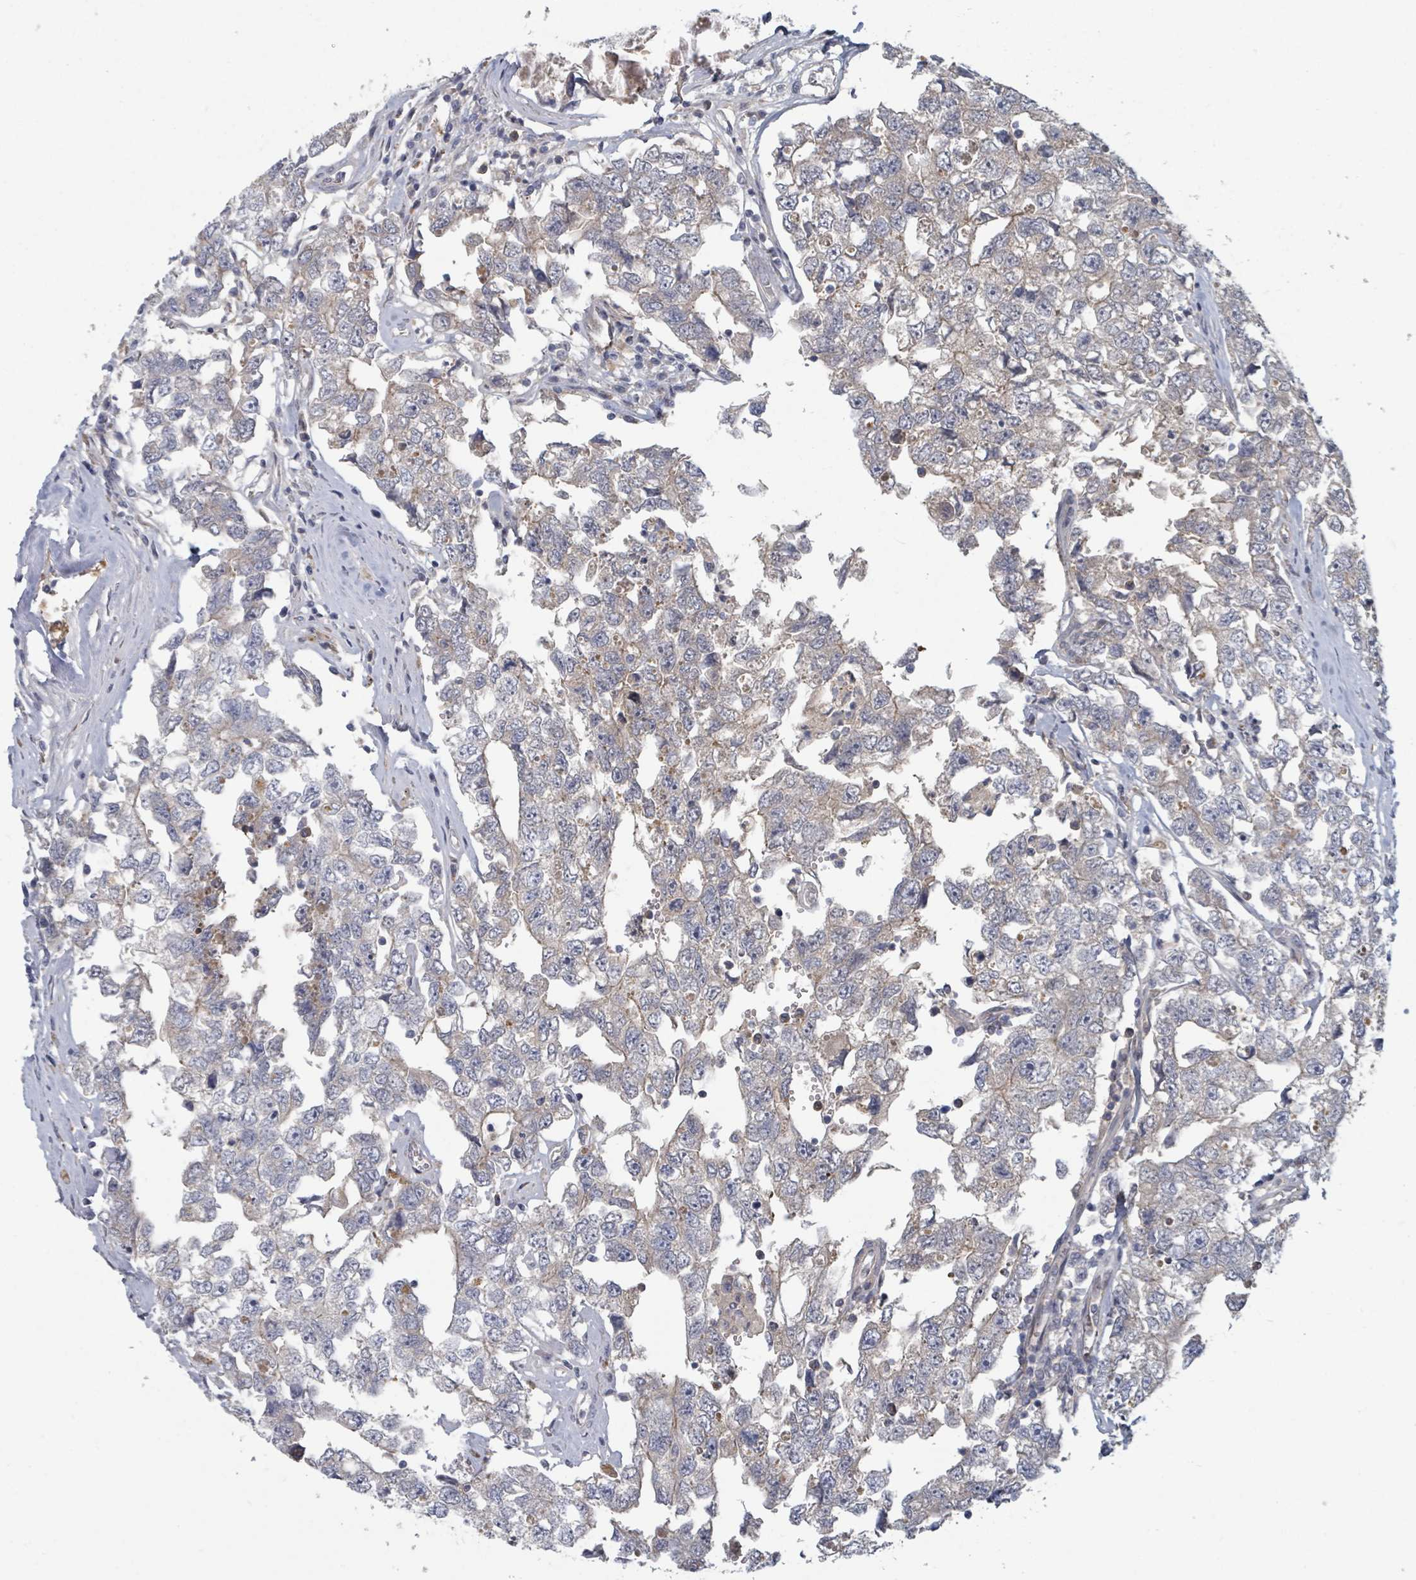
{"staining": {"intensity": "negative", "quantity": "none", "location": "none"}, "tissue": "testis cancer", "cell_type": "Tumor cells", "image_type": "cancer", "snomed": [{"axis": "morphology", "description": "Carcinoma, Embryonal, NOS"}, {"axis": "topography", "description": "Testis"}], "caption": "This is an immunohistochemistry image of human testis embryonal carcinoma. There is no staining in tumor cells.", "gene": "GABBR1", "patient": {"sex": "male", "age": 22}}